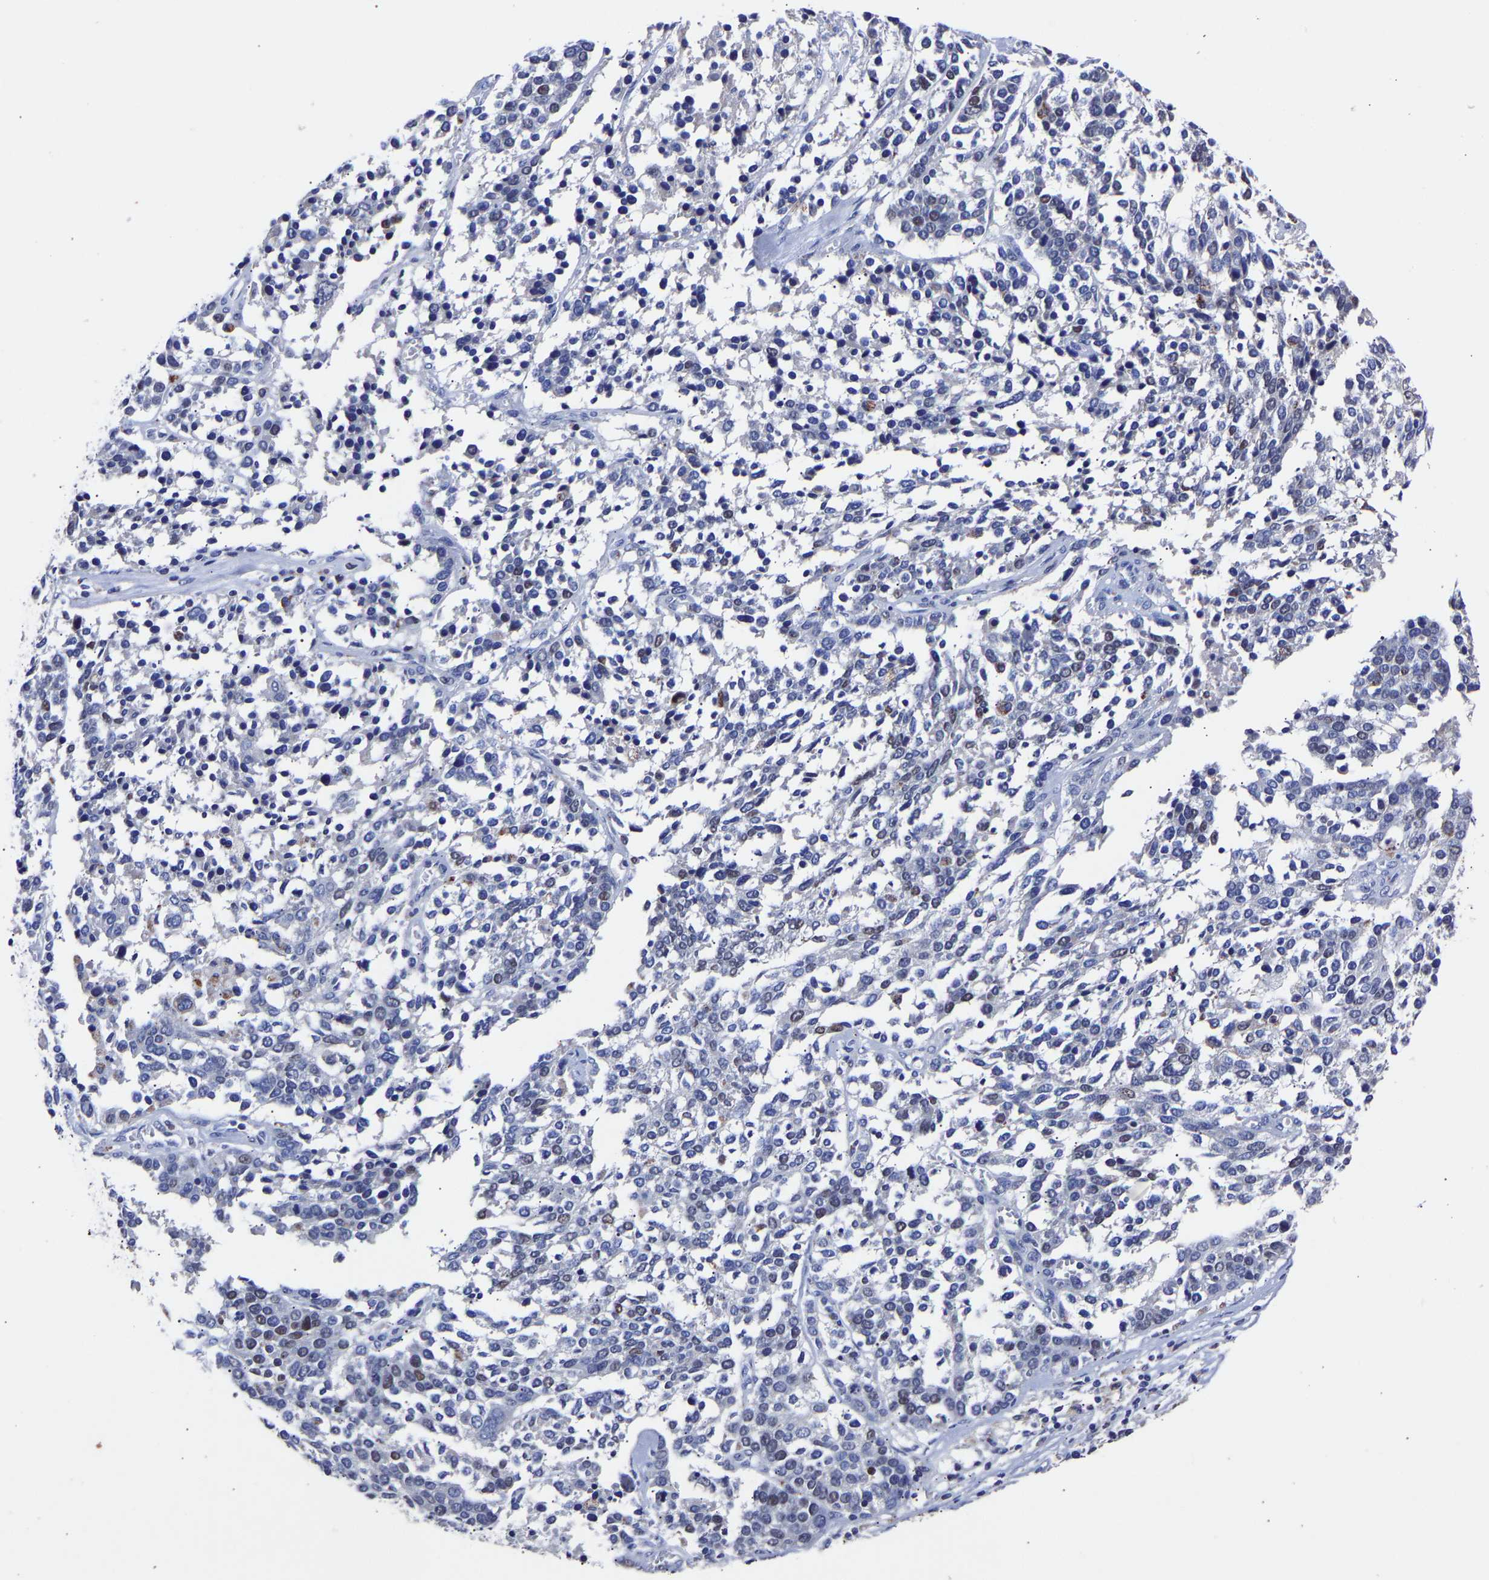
{"staining": {"intensity": "weak", "quantity": "<25%", "location": "nuclear"}, "tissue": "ovarian cancer", "cell_type": "Tumor cells", "image_type": "cancer", "snomed": [{"axis": "morphology", "description": "Cystadenocarcinoma, serous, NOS"}, {"axis": "topography", "description": "Ovary"}], "caption": "Ovarian cancer was stained to show a protein in brown. There is no significant positivity in tumor cells.", "gene": "SEM1", "patient": {"sex": "female", "age": 44}}